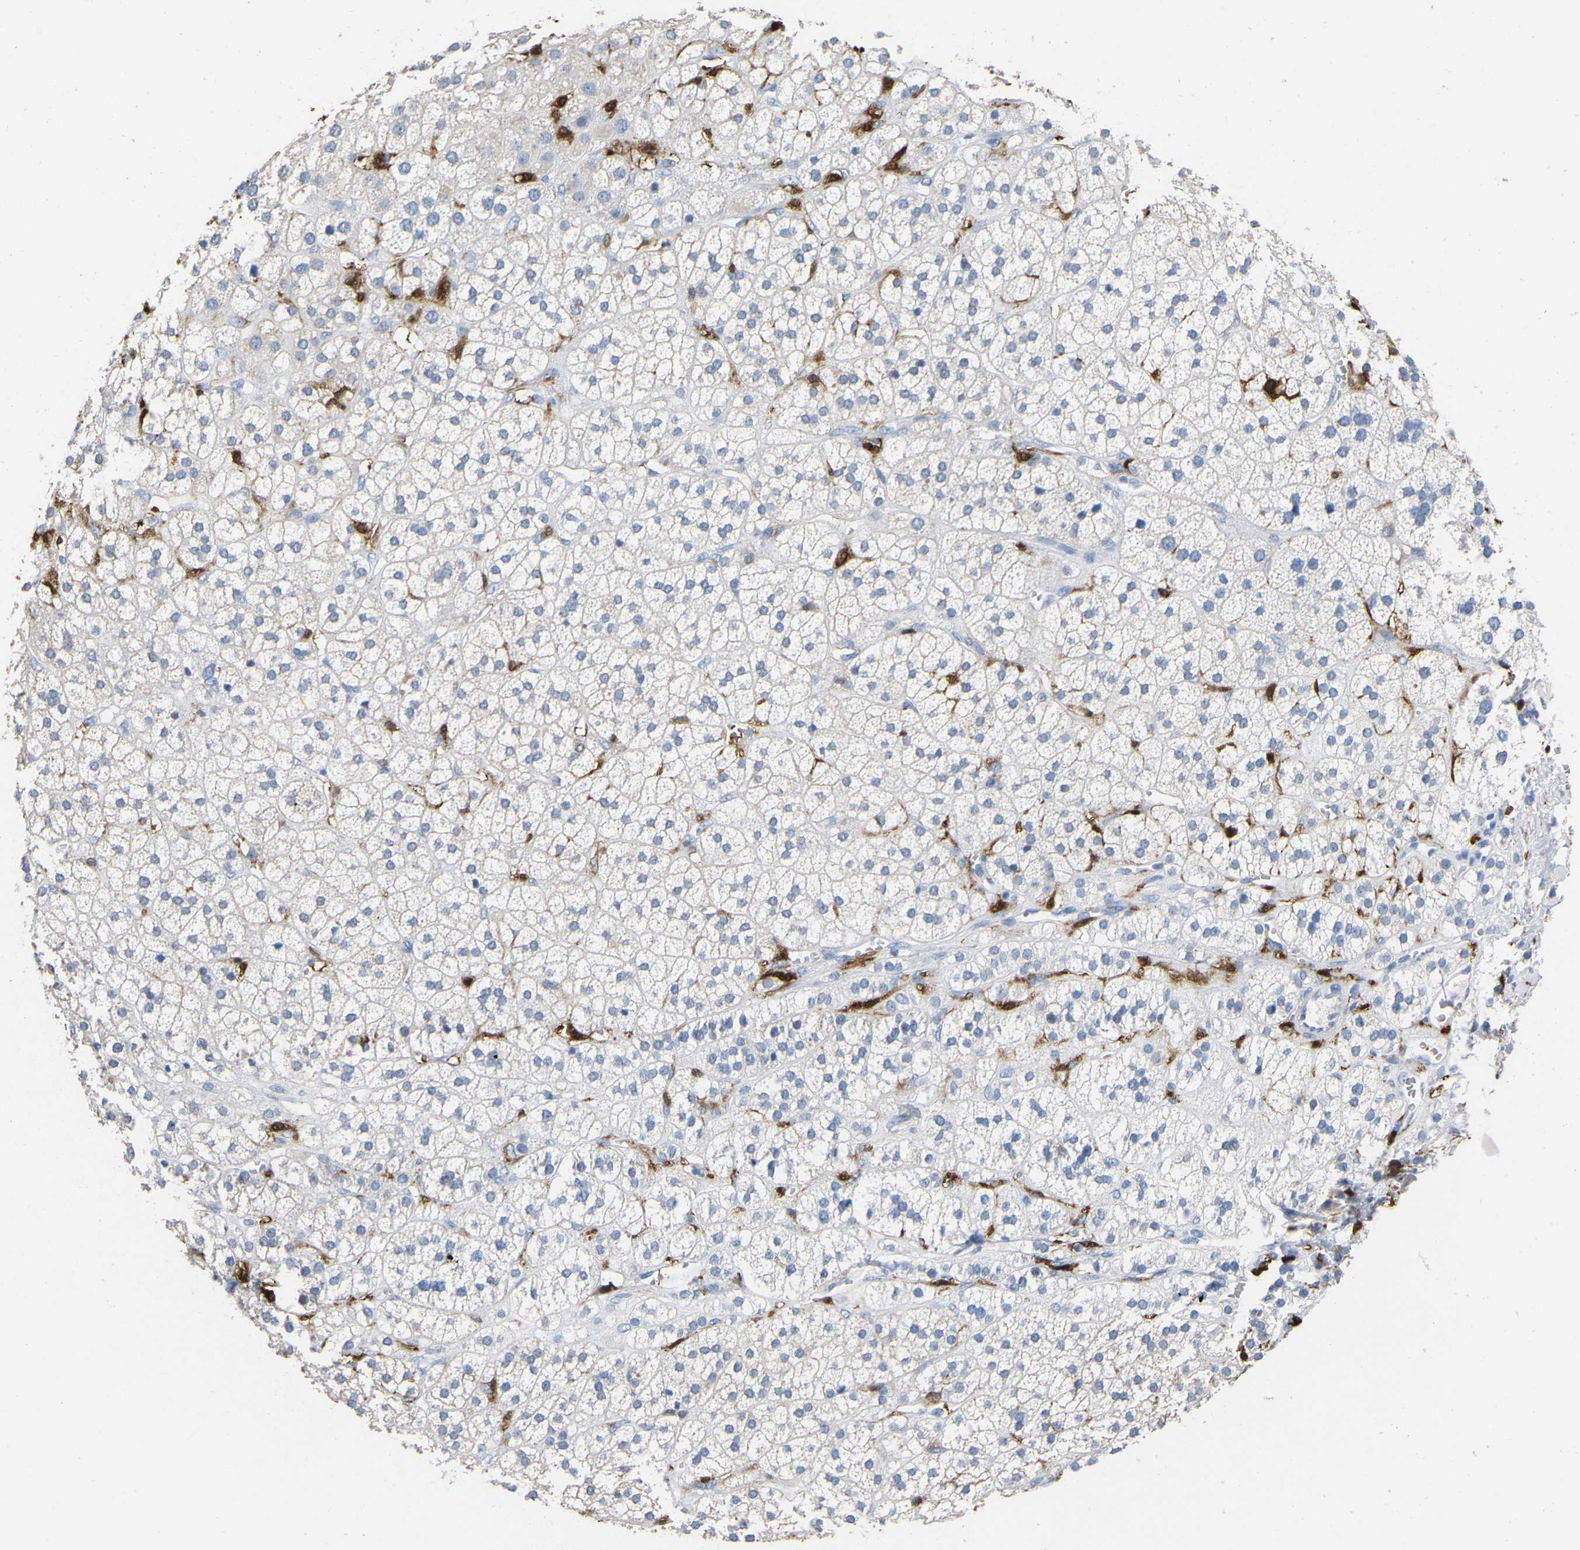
{"staining": {"intensity": "moderate", "quantity": "<25%", "location": "cytoplasmic/membranous"}, "tissue": "adrenal gland", "cell_type": "Glandular cells", "image_type": "normal", "snomed": [{"axis": "morphology", "description": "Normal tissue, NOS"}, {"axis": "topography", "description": "Adrenal gland"}], "caption": "Moderate cytoplasmic/membranous expression is seen in about <25% of glandular cells in normal adrenal gland. The protein is stained brown, and the nuclei are stained in blue (DAB (3,3'-diaminobenzidine) IHC with brightfield microscopy, high magnification).", "gene": "ULBP2", "patient": {"sex": "male", "age": 56}}